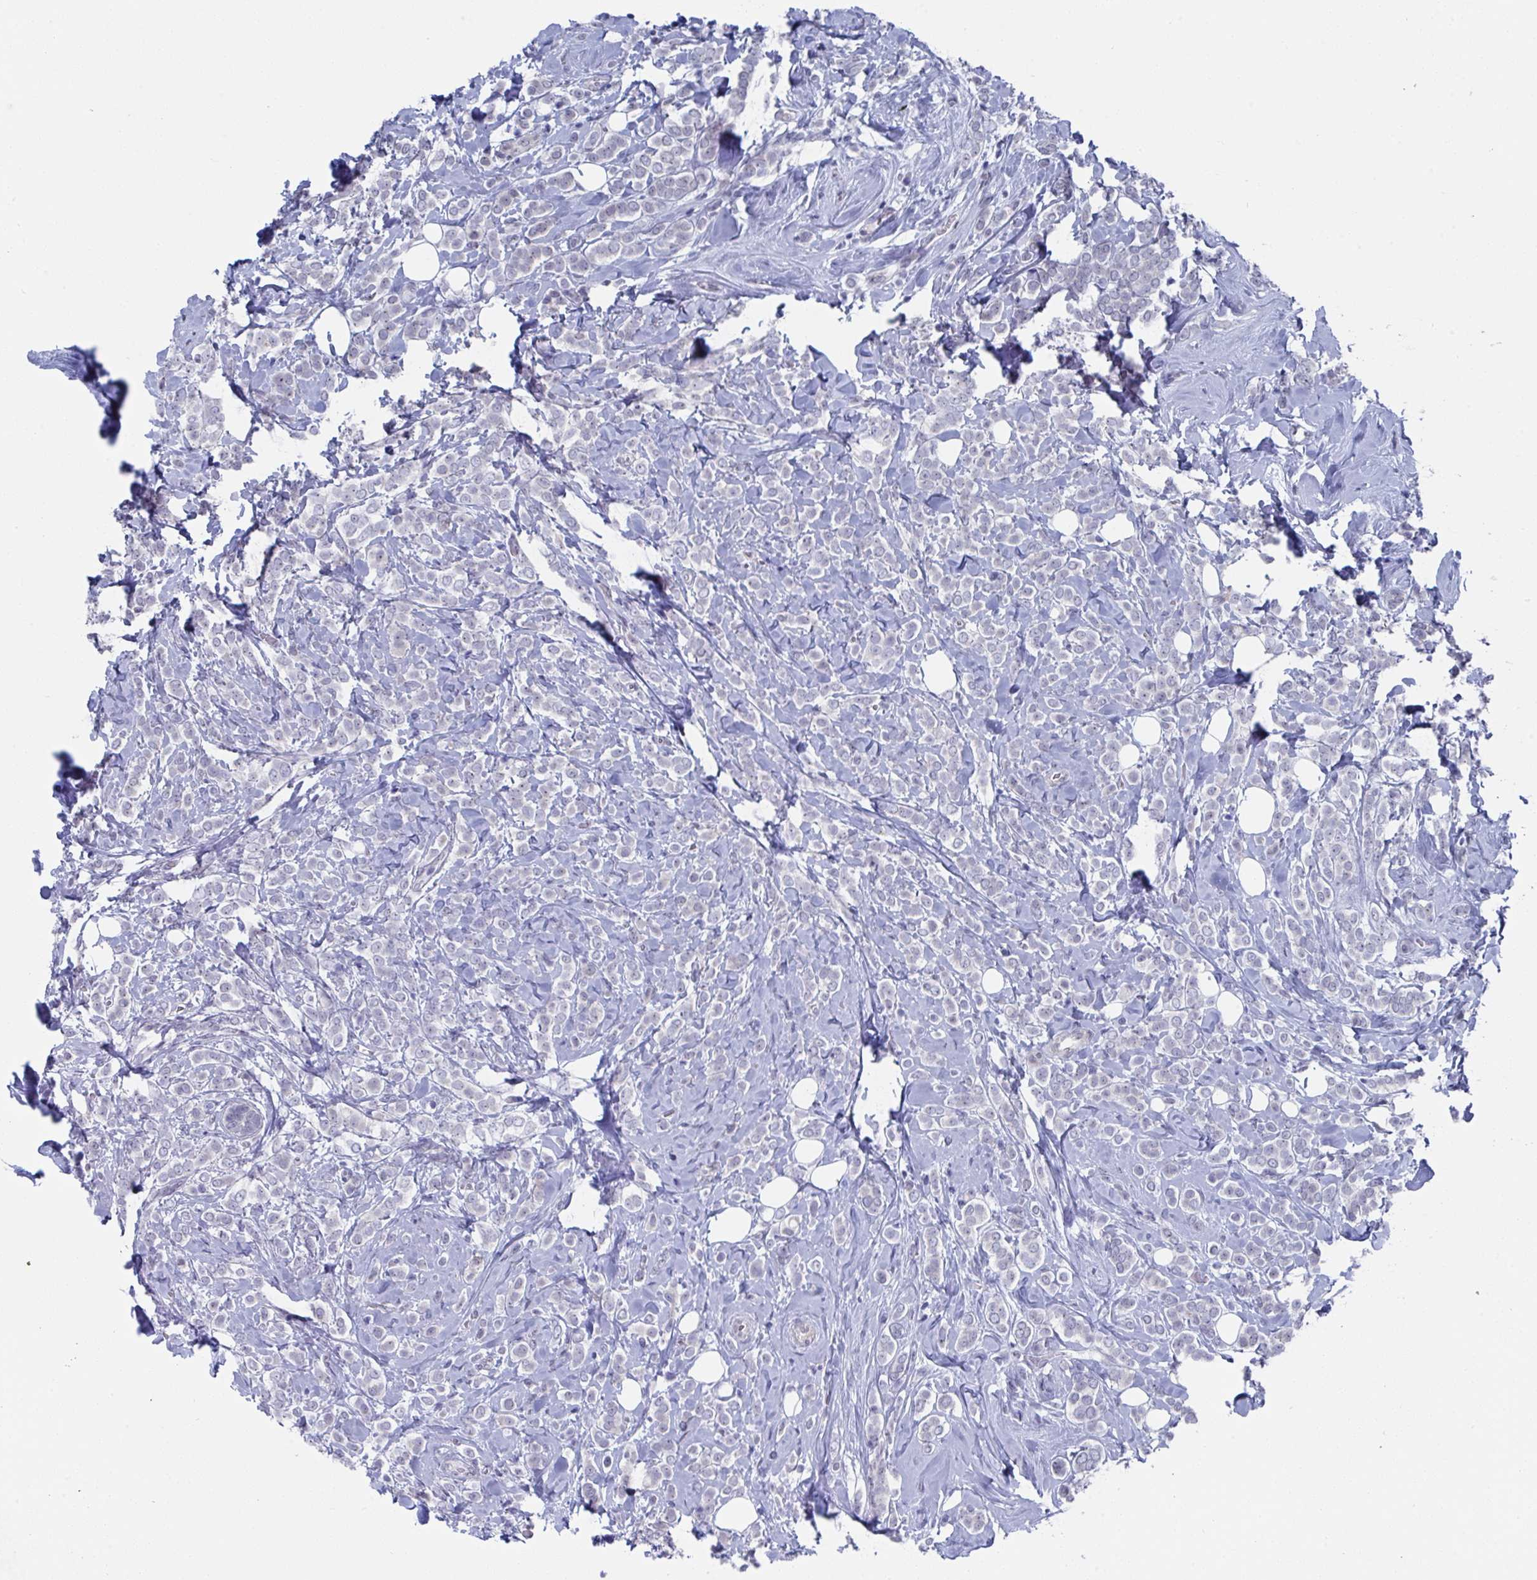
{"staining": {"intensity": "negative", "quantity": "none", "location": "none"}, "tissue": "breast cancer", "cell_type": "Tumor cells", "image_type": "cancer", "snomed": [{"axis": "morphology", "description": "Lobular carcinoma"}, {"axis": "topography", "description": "Breast"}], "caption": "A histopathology image of lobular carcinoma (breast) stained for a protein displays no brown staining in tumor cells.", "gene": "MFSD4A", "patient": {"sex": "female", "age": 49}}